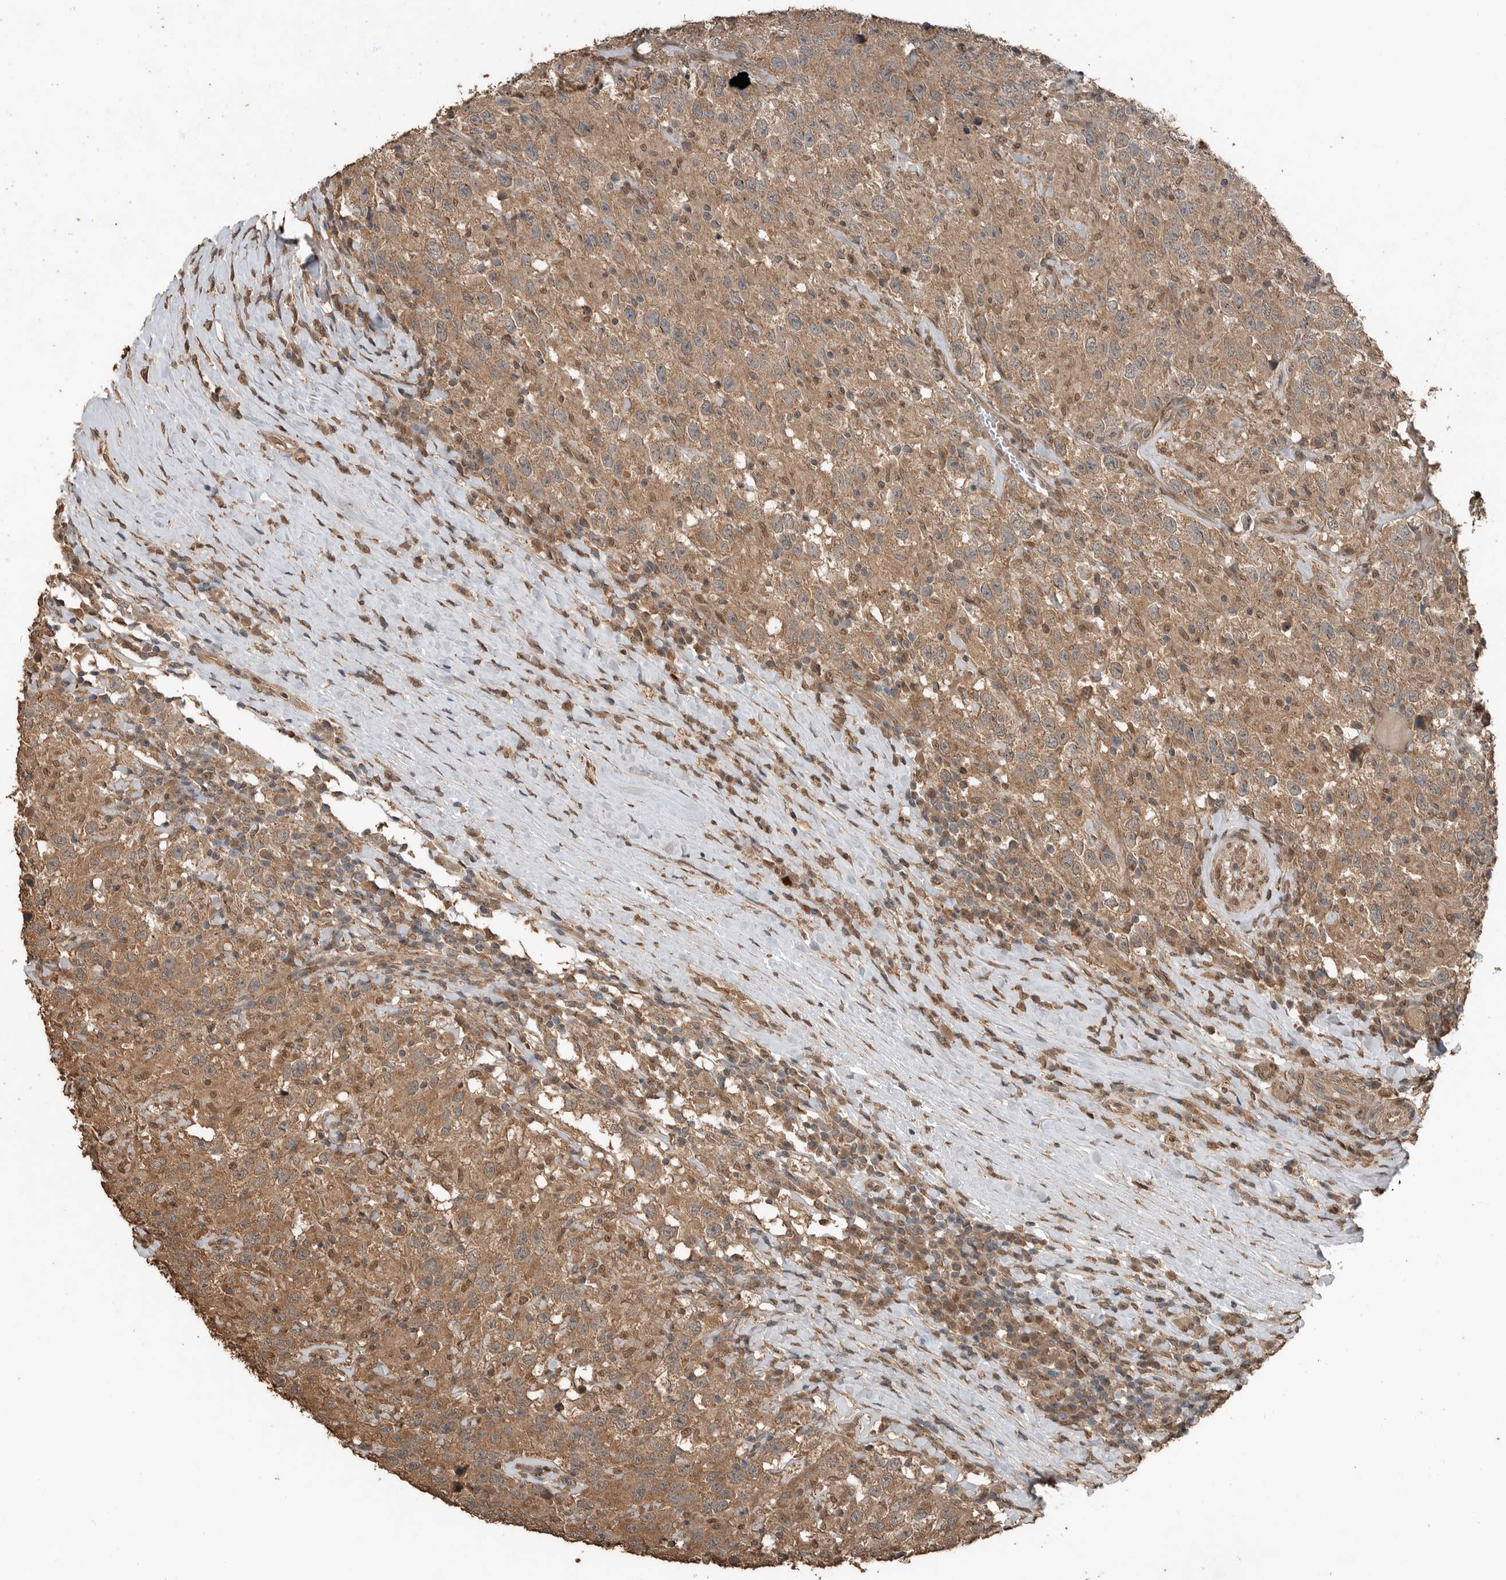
{"staining": {"intensity": "moderate", "quantity": ">75%", "location": "cytoplasmic/membranous"}, "tissue": "testis cancer", "cell_type": "Tumor cells", "image_type": "cancer", "snomed": [{"axis": "morphology", "description": "Seminoma, NOS"}, {"axis": "topography", "description": "Testis"}], "caption": "High-magnification brightfield microscopy of testis cancer stained with DAB (brown) and counterstained with hematoxylin (blue). tumor cells exhibit moderate cytoplasmic/membranous staining is identified in about>75% of cells. (Brightfield microscopy of DAB IHC at high magnification).", "gene": "BLZF1", "patient": {"sex": "male", "age": 41}}